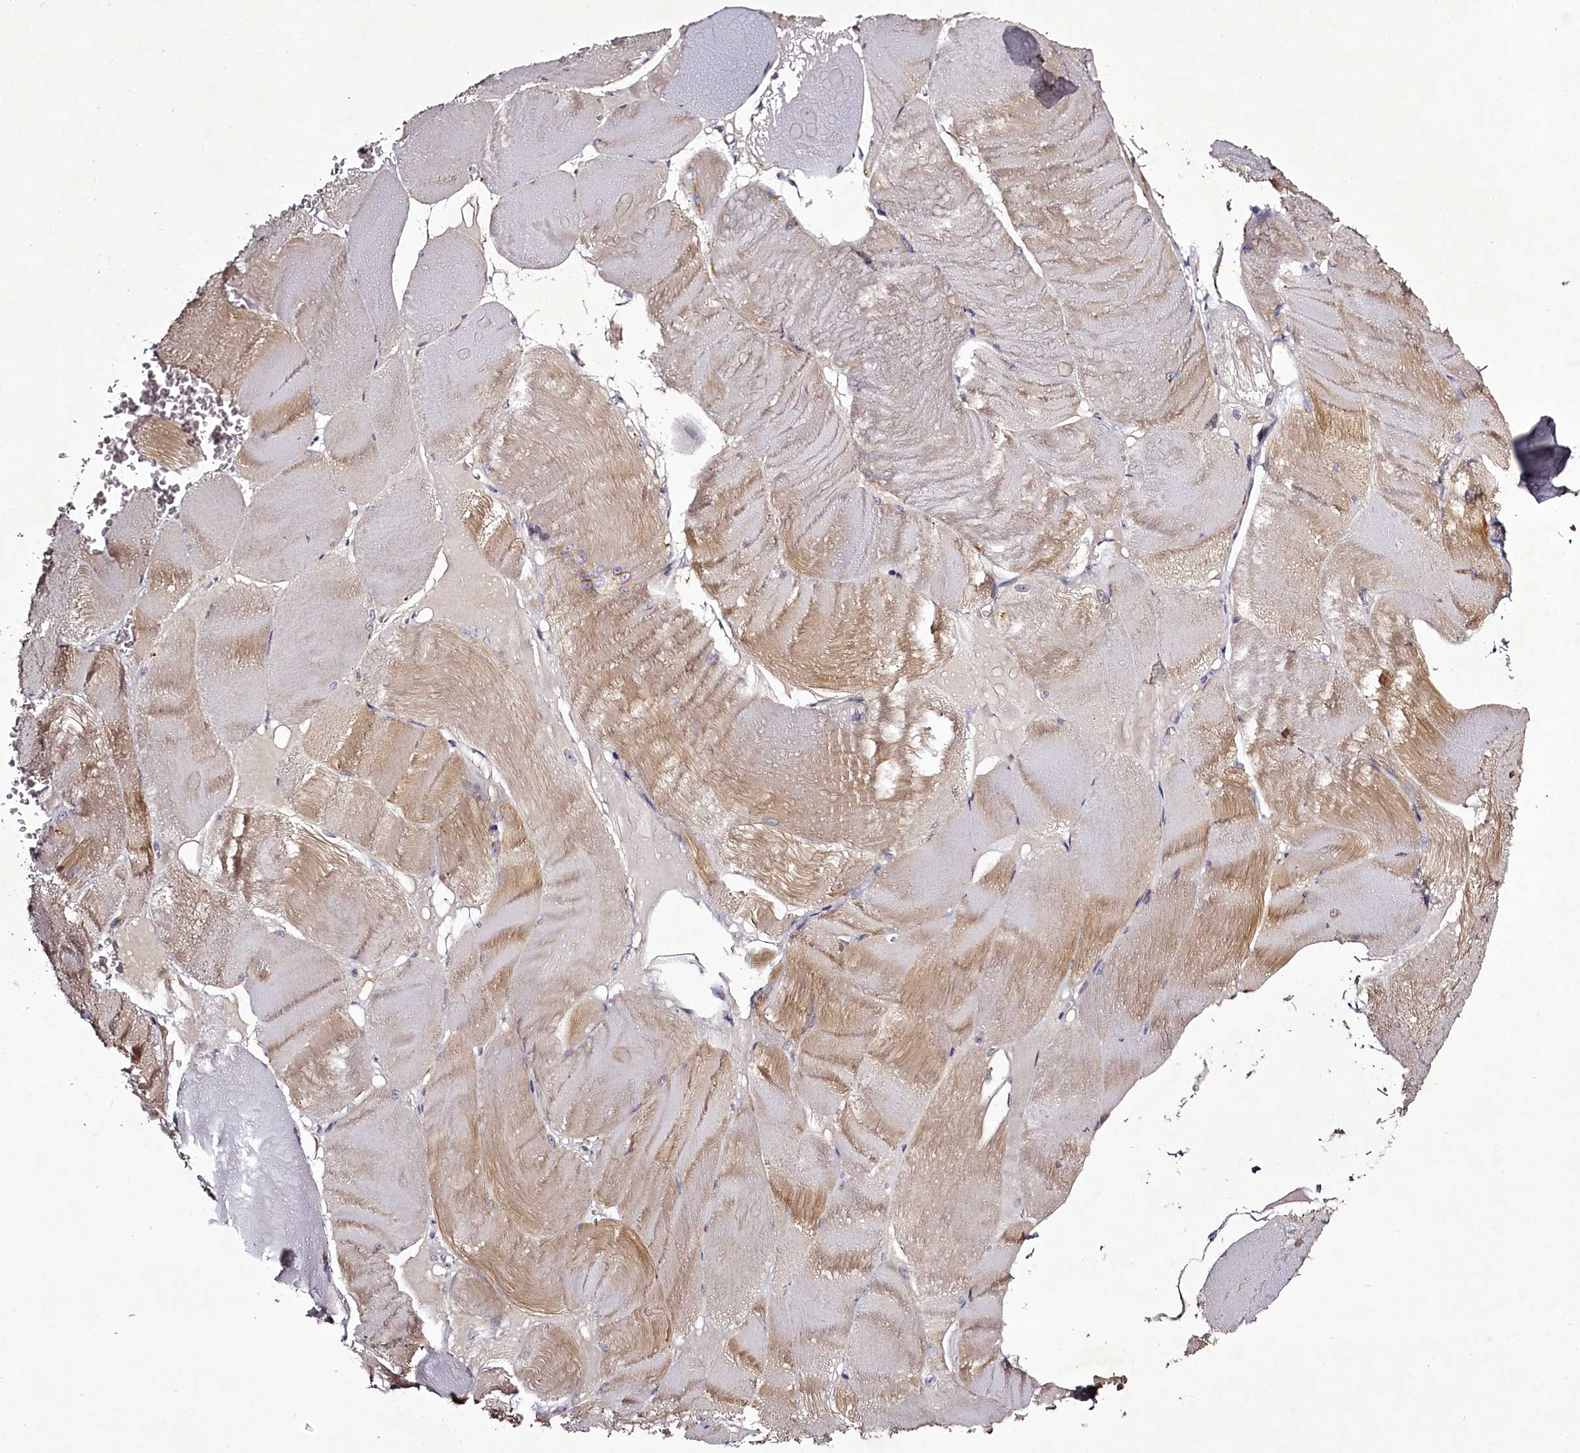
{"staining": {"intensity": "moderate", "quantity": "25%-75%", "location": "cytoplasmic/membranous"}, "tissue": "skeletal muscle", "cell_type": "Myocytes", "image_type": "normal", "snomed": [{"axis": "morphology", "description": "Normal tissue, NOS"}, {"axis": "morphology", "description": "Basal cell carcinoma"}, {"axis": "topography", "description": "Skeletal muscle"}], "caption": "Skeletal muscle stained with DAB (3,3'-diaminobenzidine) immunohistochemistry (IHC) displays medium levels of moderate cytoplasmic/membranous positivity in approximately 25%-75% of myocytes.", "gene": "RBMXL2", "patient": {"sex": "female", "age": 64}}